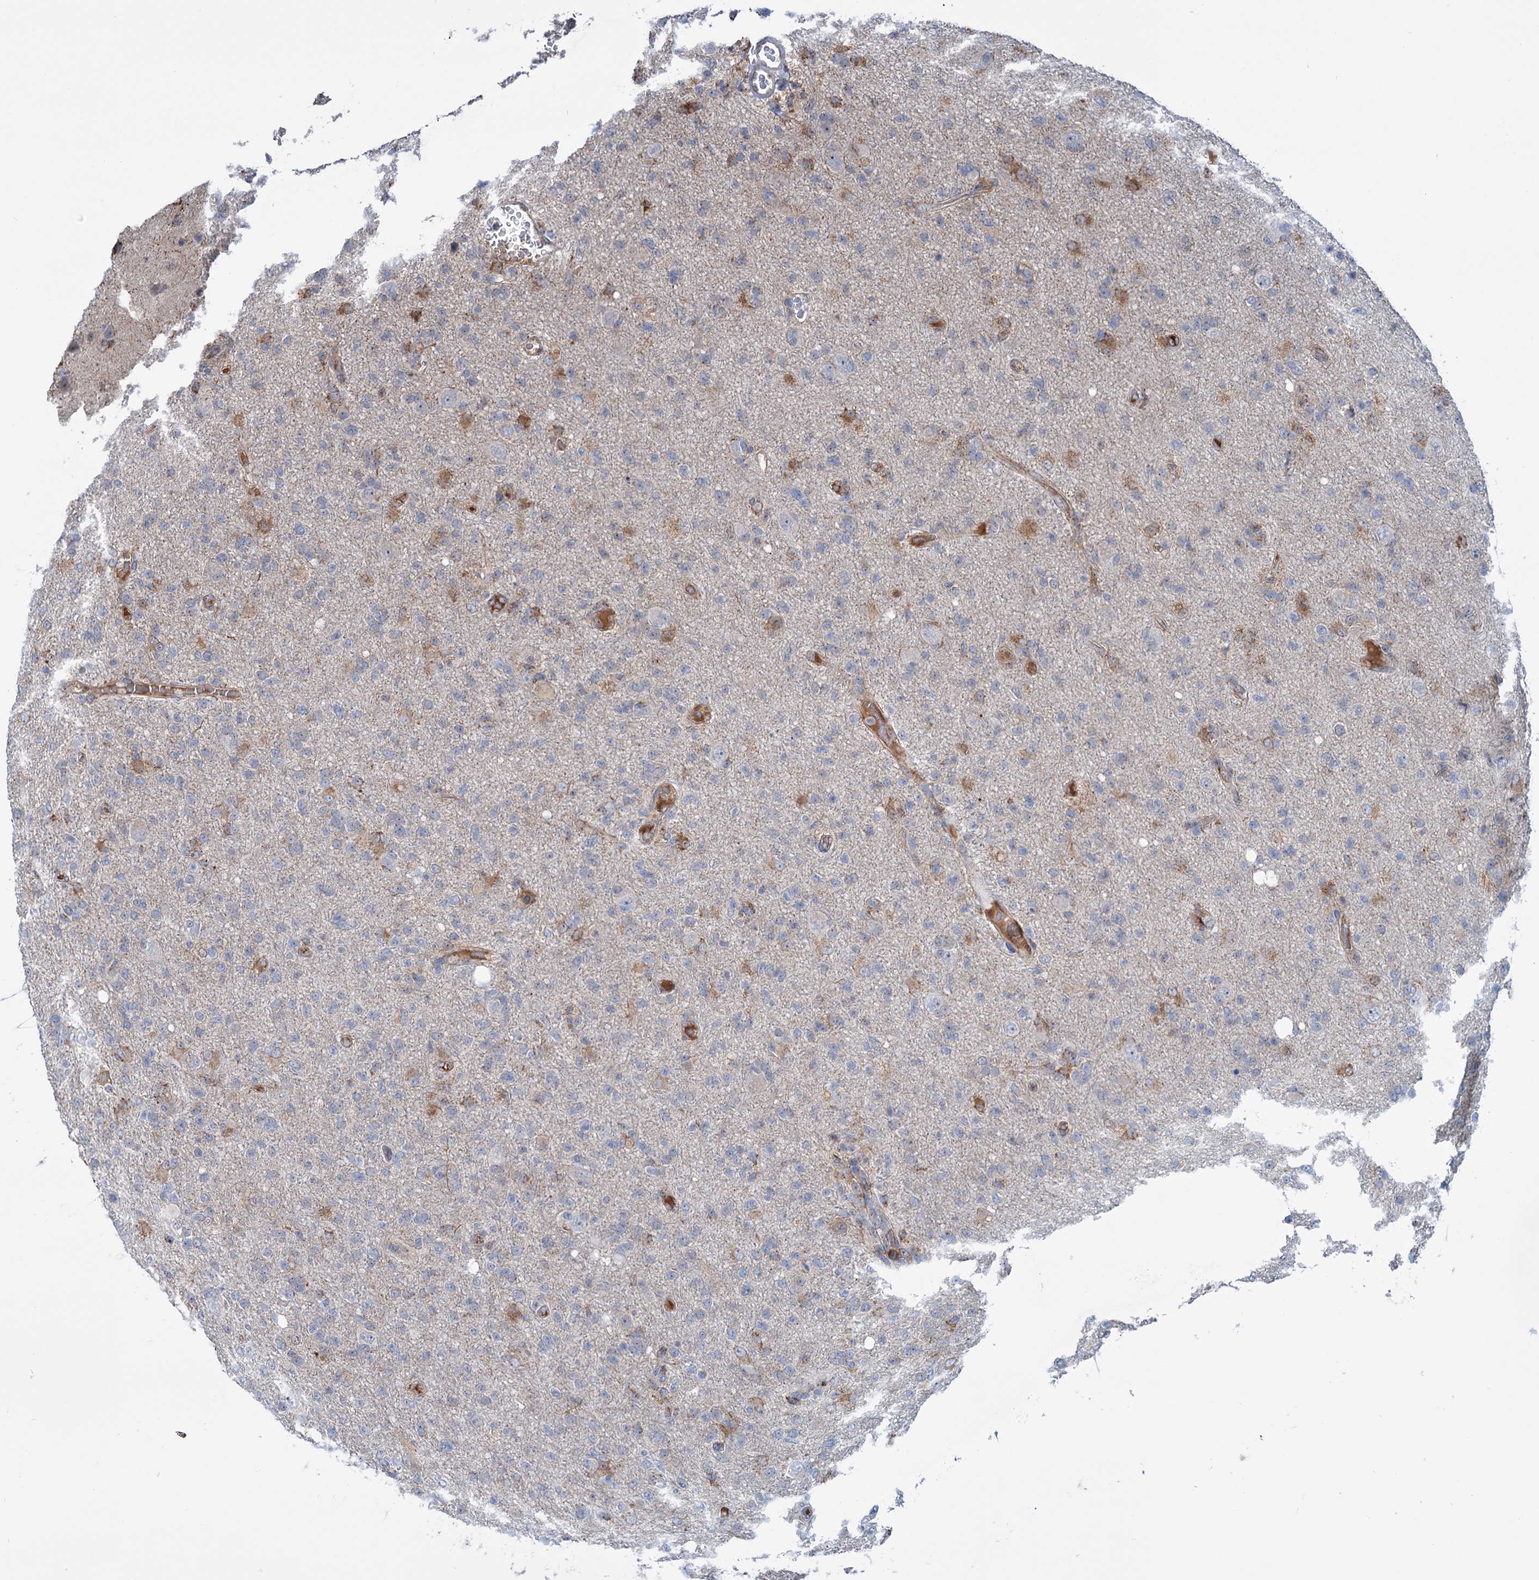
{"staining": {"intensity": "moderate", "quantity": "<25%", "location": "cytoplasmic/membranous"}, "tissue": "glioma", "cell_type": "Tumor cells", "image_type": "cancer", "snomed": [{"axis": "morphology", "description": "Glioma, malignant, High grade"}, {"axis": "topography", "description": "Brain"}], "caption": "DAB (3,3'-diaminobenzidine) immunohistochemical staining of human glioma demonstrates moderate cytoplasmic/membranous protein expression in approximately <25% of tumor cells.", "gene": "LPIN1", "patient": {"sex": "female", "age": 57}}